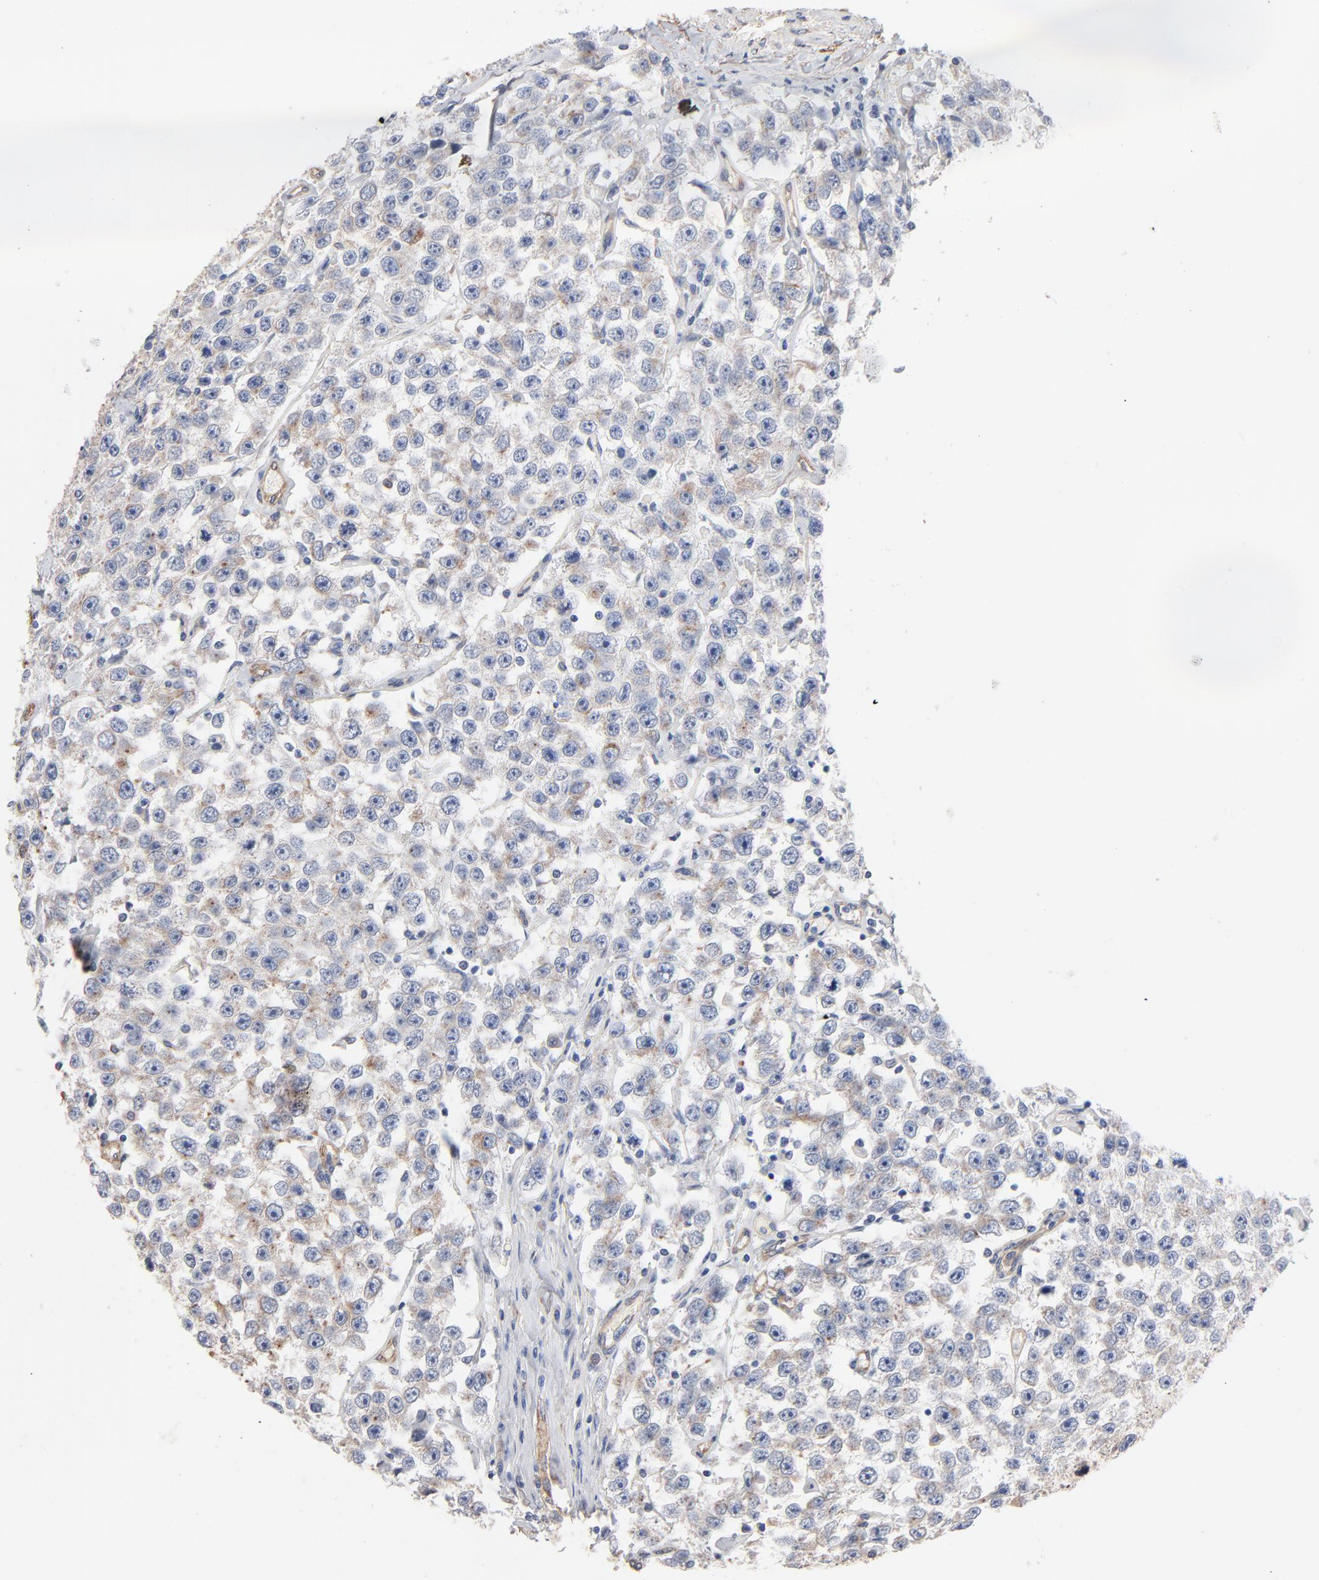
{"staining": {"intensity": "negative", "quantity": "none", "location": "none"}, "tissue": "testis cancer", "cell_type": "Tumor cells", "image_type": "cancer", "snomed": [{"axis": "morphology", "description": "Seminoma, NOS"}, {"axis": "topography", "description": "Testis"}], "caption": "Protein analysis of seminoma (testis) displays no significant positivity in tumor cells.", "gene": "ABCD4", "patient": {"sex": "male", "age": 52}}